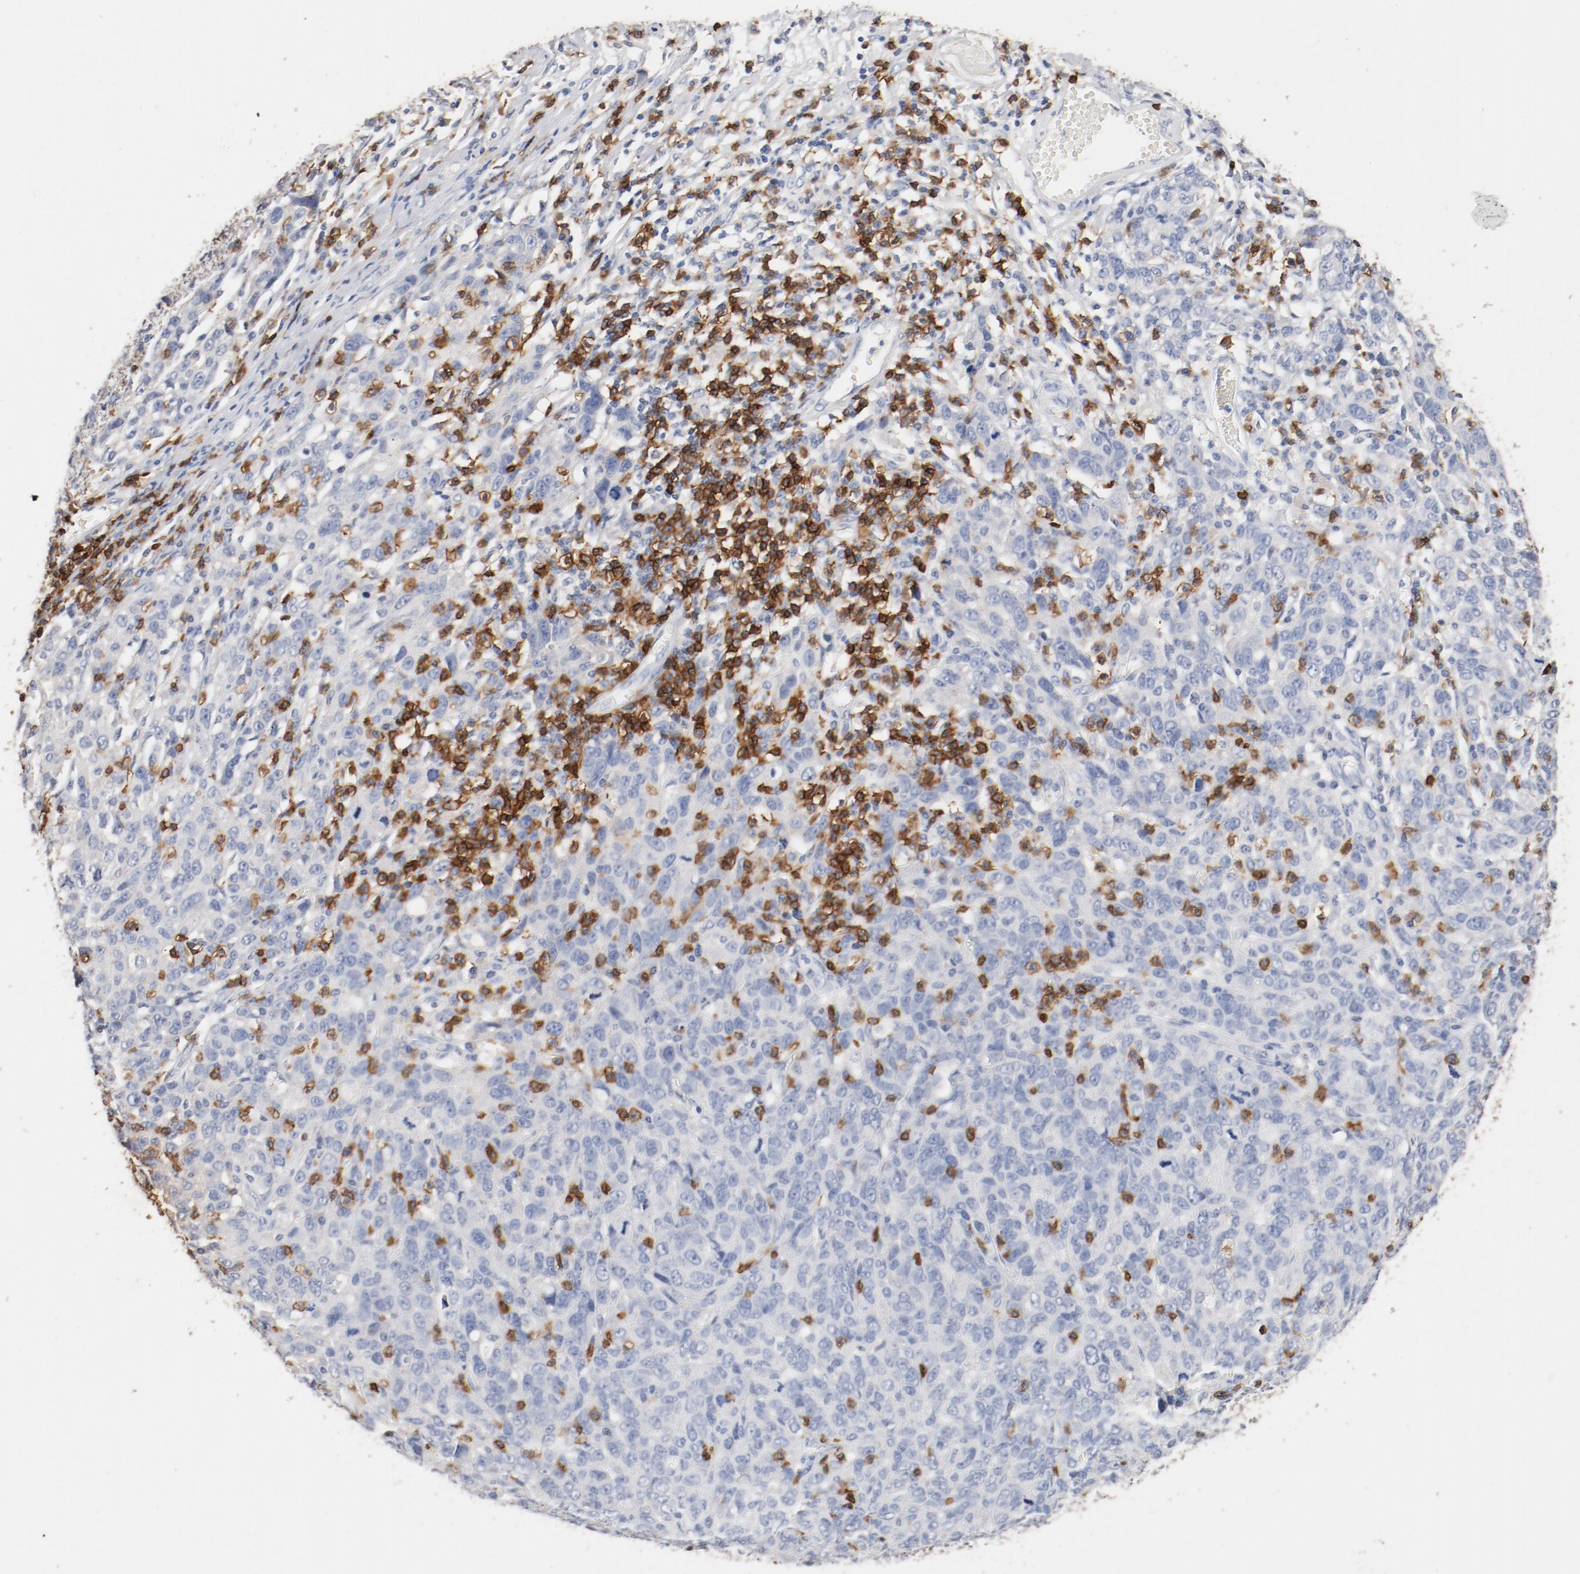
{"staining": {"intensity": "negative", "quantity": "none", "location": "none"}, "tissue": "ovarian cancer", "cell_type": "Tumor cells", "image_type": "cancer", "snomed": [{"axis": "morphology", "description": "Cystadenocarcinoma, serous, NOS"}, {"axis": "topography", "description": "Ovary"}], "caption": "Micrograph shows no significant protein expression in tumor cells of ovarian cancer. (Brightfield microscopy of DAB (3,3'-diaminobenzidine) immunohistochemistry at high magnification).", "gene": "CD247", "patient": {"sex": "female", "age": 71}}